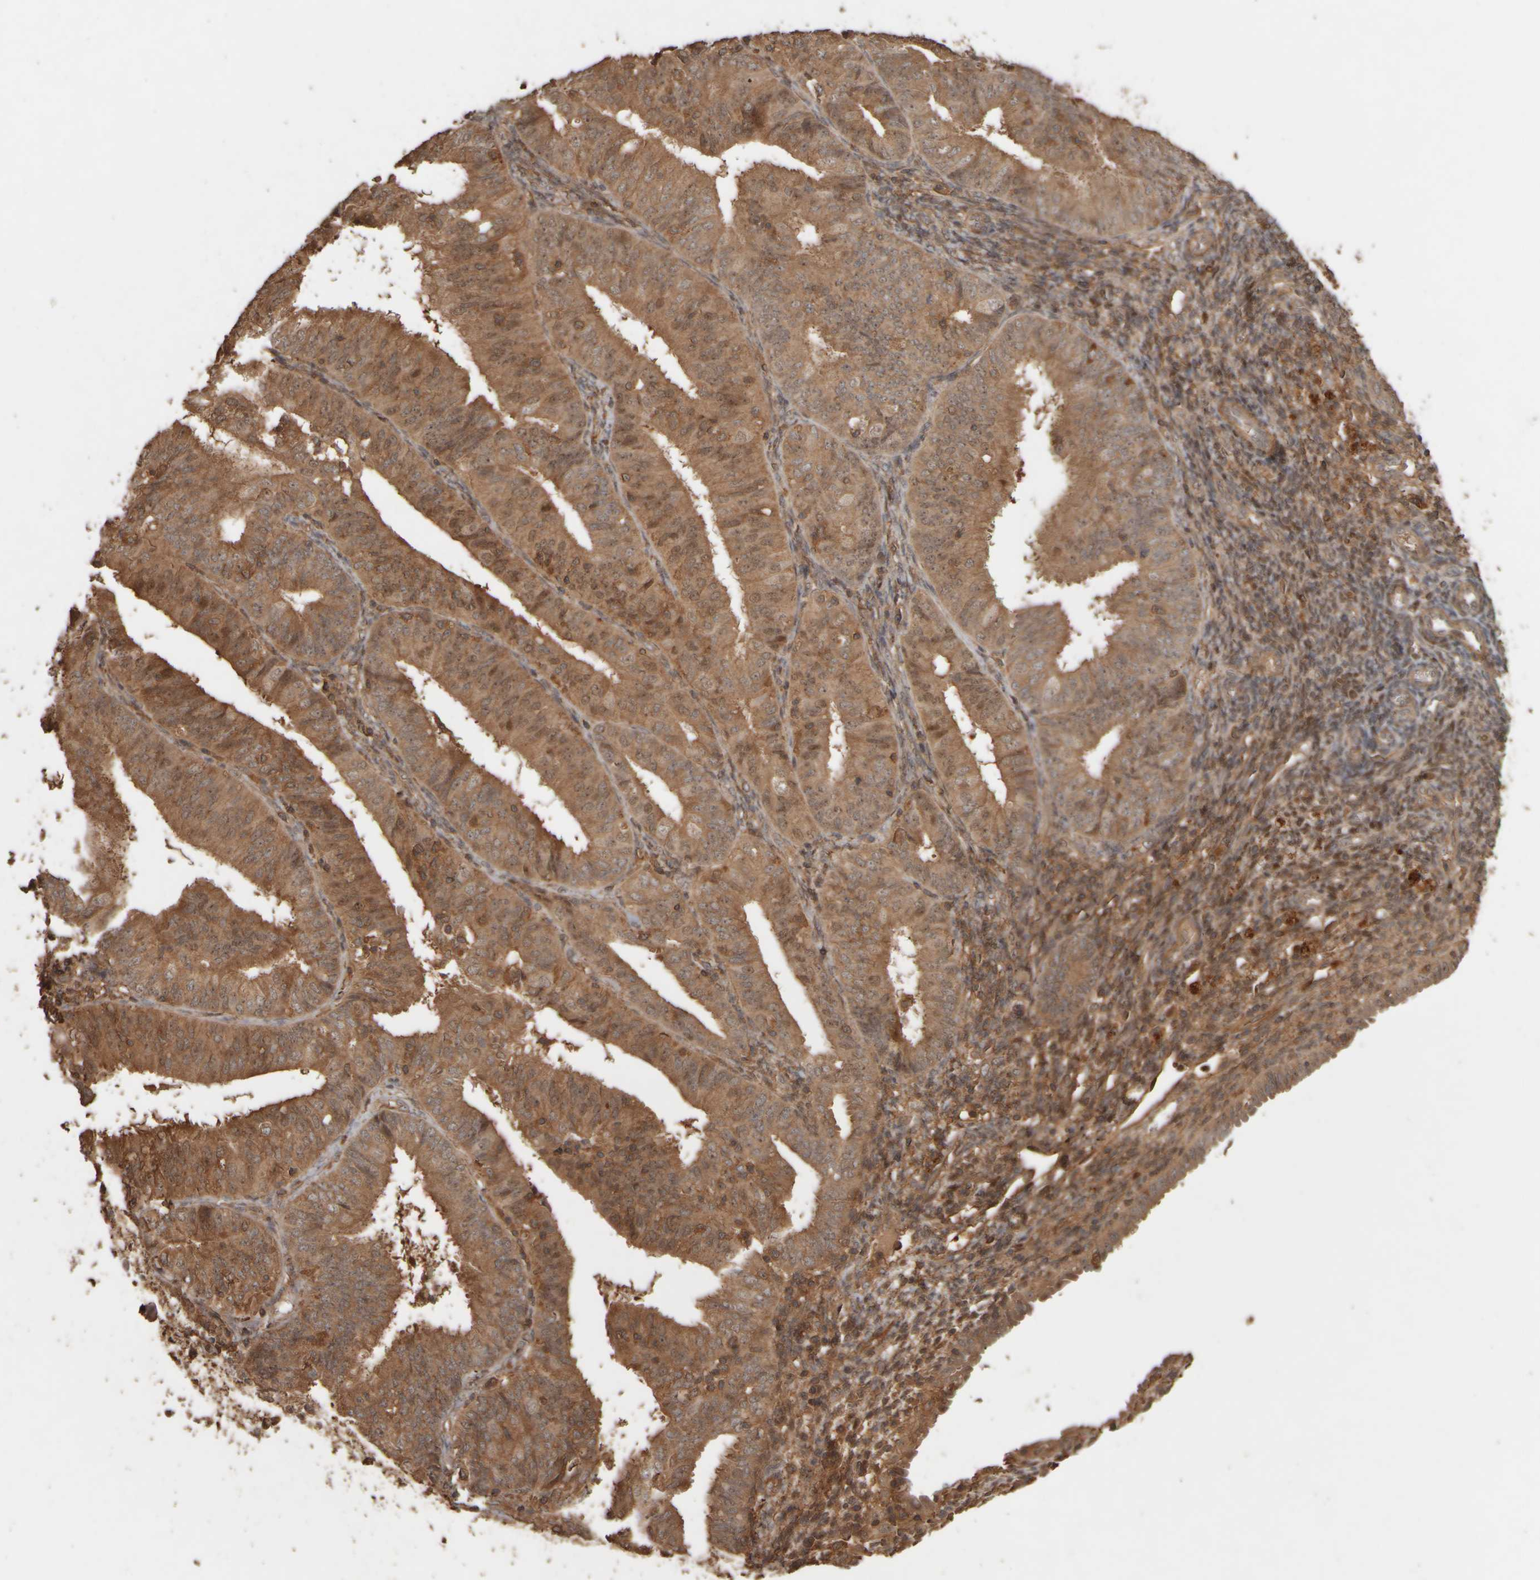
{"staining": {"intensity": "moderate", "quantity": ">75%", "location": "cytoplasmic/membranous,nuclear"}, "tissue": "endometrial cancer", "cell_type": "Tumor cells", "image_type": "cancer", "snomed": [{"axis": "morphology", "description": "Adenocarcinoma, NOS"}, {"axis": "topography", "description": "Endometrium"}], "caption": "Immunohistochemistry (IHC) (DAB) staining of endometrial cancer reveals moderate cytoplasmic/membranous and nuclear protein staining in about >75% of tumor cells.", "gene": "SPHK1", "patient": {"sex": "female", "age": 58}}